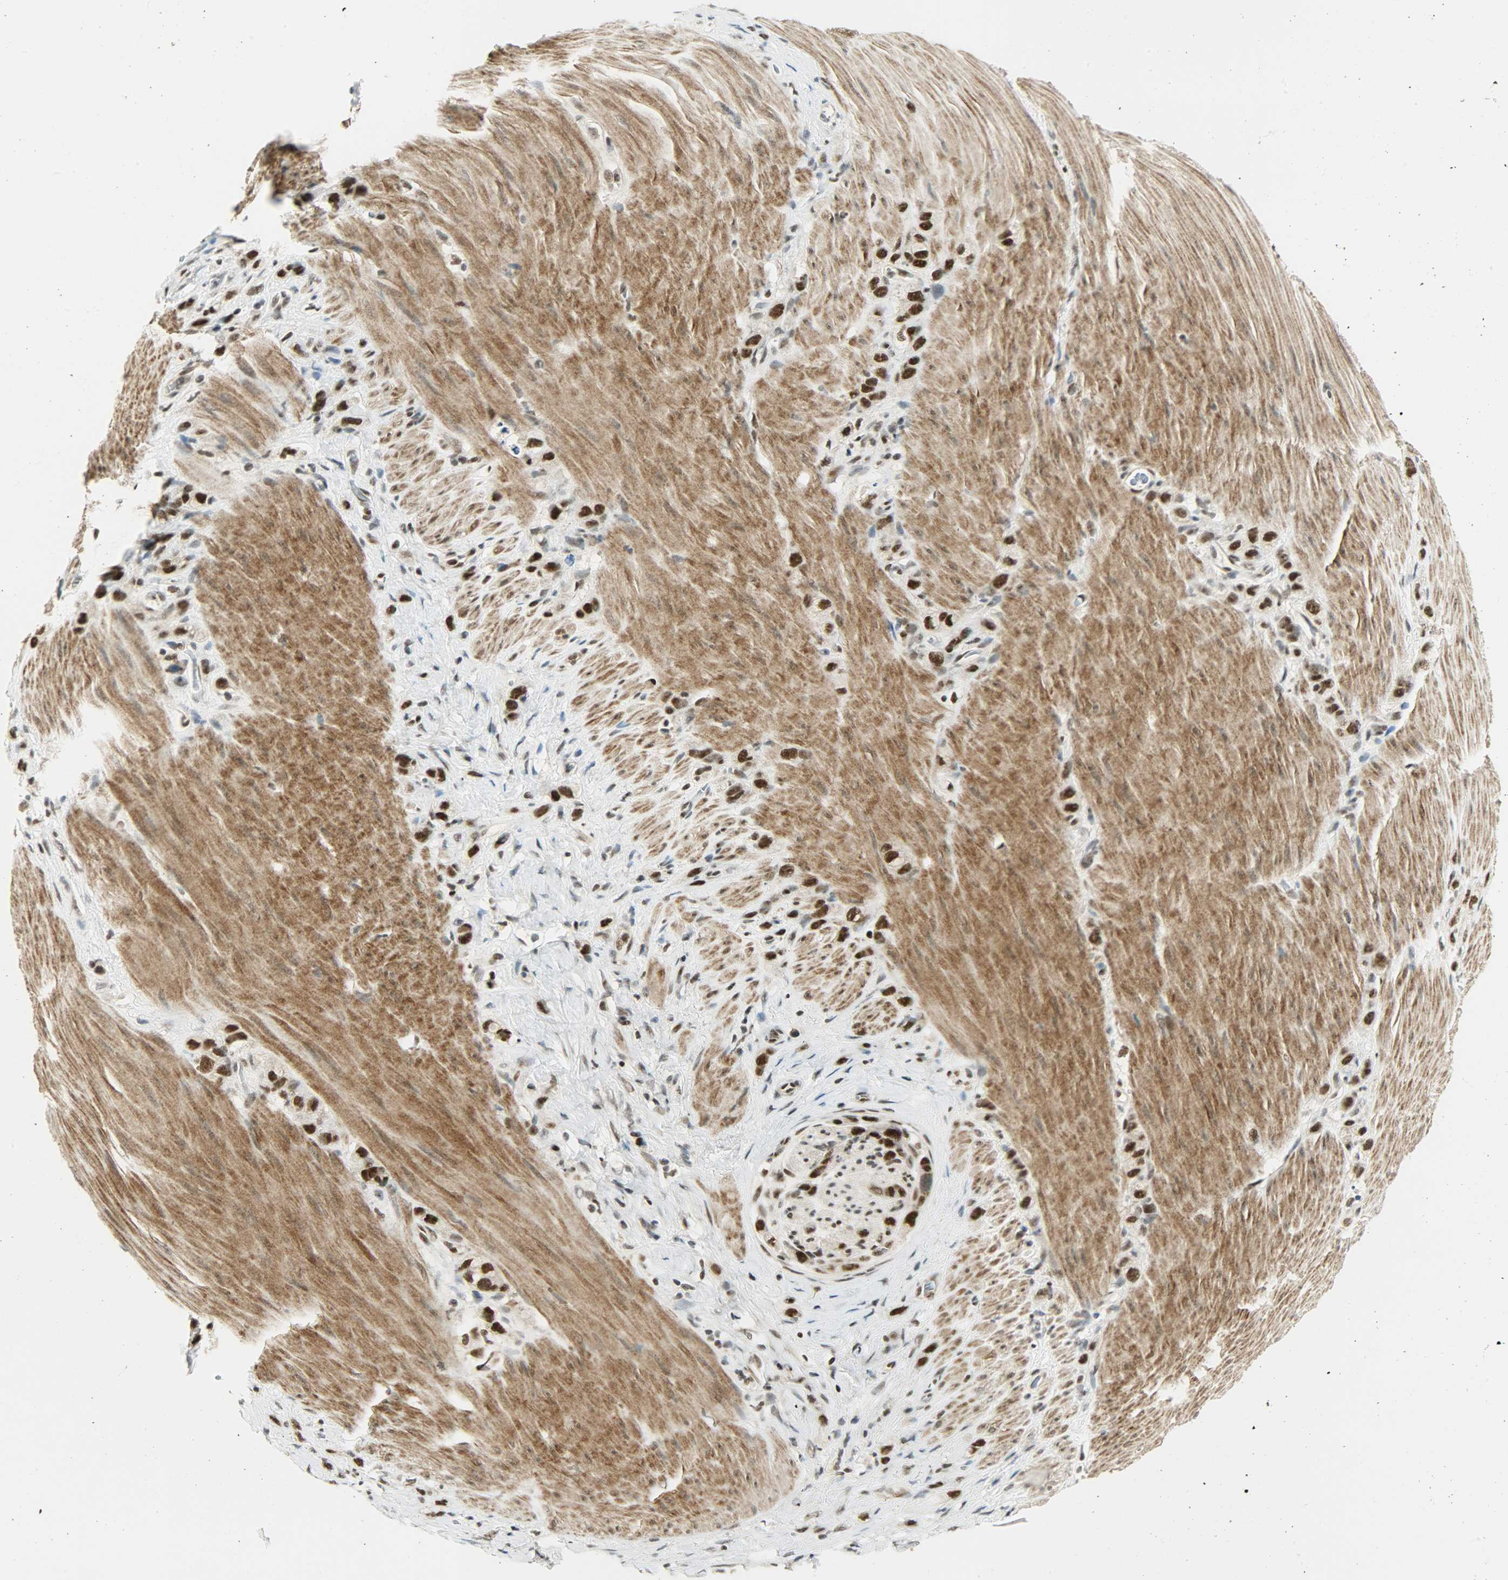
{"staining": {"intensity": "strong", "quantity": ">75%", "location": "nuclear"}, "tissue": "stomach cancer", "cell_type": "Tumor cells", "image_type": "cancer", "snomed": [{"axis": "morphology", "description": "Normal tissue, NOS"}, {"axis": "morphology", "description": "Adenocarcinoma, NOS"}, {"axis": "morphology", "description": "Adenocarcinoma, High grade"}, {"axis": "topography", "description": "Stomach, upper"}, {"axis": "topography", "description": "Stomach"}], "caption": "Stomach cancer (adenocarcinoma) tissue exhibits strong nuclear expression in approximately >75% of tumor cells, visualized by immunohistochemistry.", "gene": "SUGP1", "patient": {"sex": "female", "age": 65}}